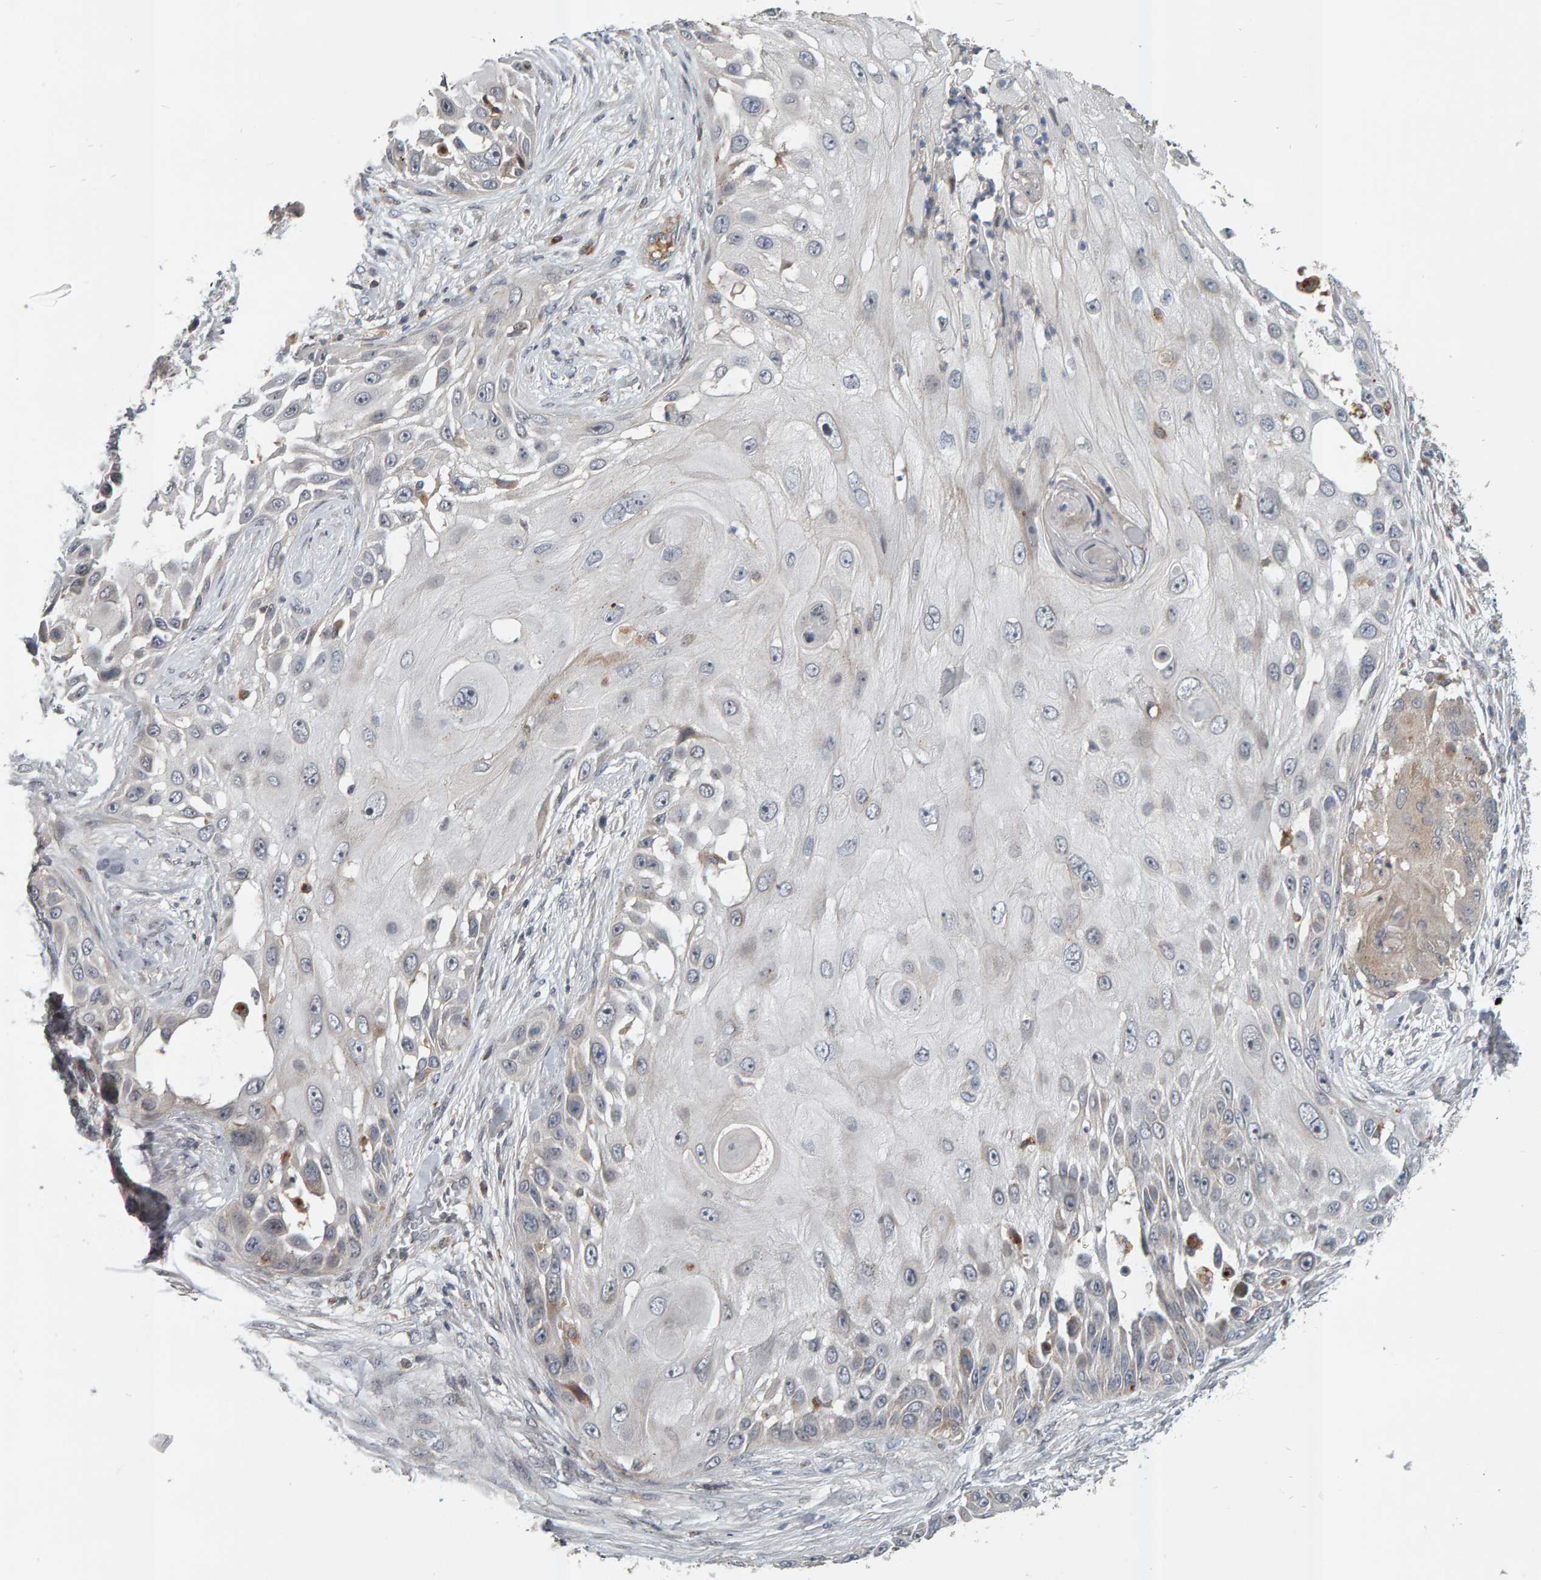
{"staining": {"intensity": "weak", "quantity": "<25%", "location": "cytoplasmic/membranous"}, "tissue": "skin cancer", "cell_type": "Tumor cells", "image_type": "cancer", "snomed": [{"axis": "morphology", "description": "Squamous cell carcinoma, NOS"}, {"axis": "topography", "description": "Skin"}], "caption": "This is an IHC micrograph of human skin cancer (squamous cell carcinoma). There is no positivity in tumor cells.", "gene": "ZNF160", "patient": {"sex": "female", "age": 44}}